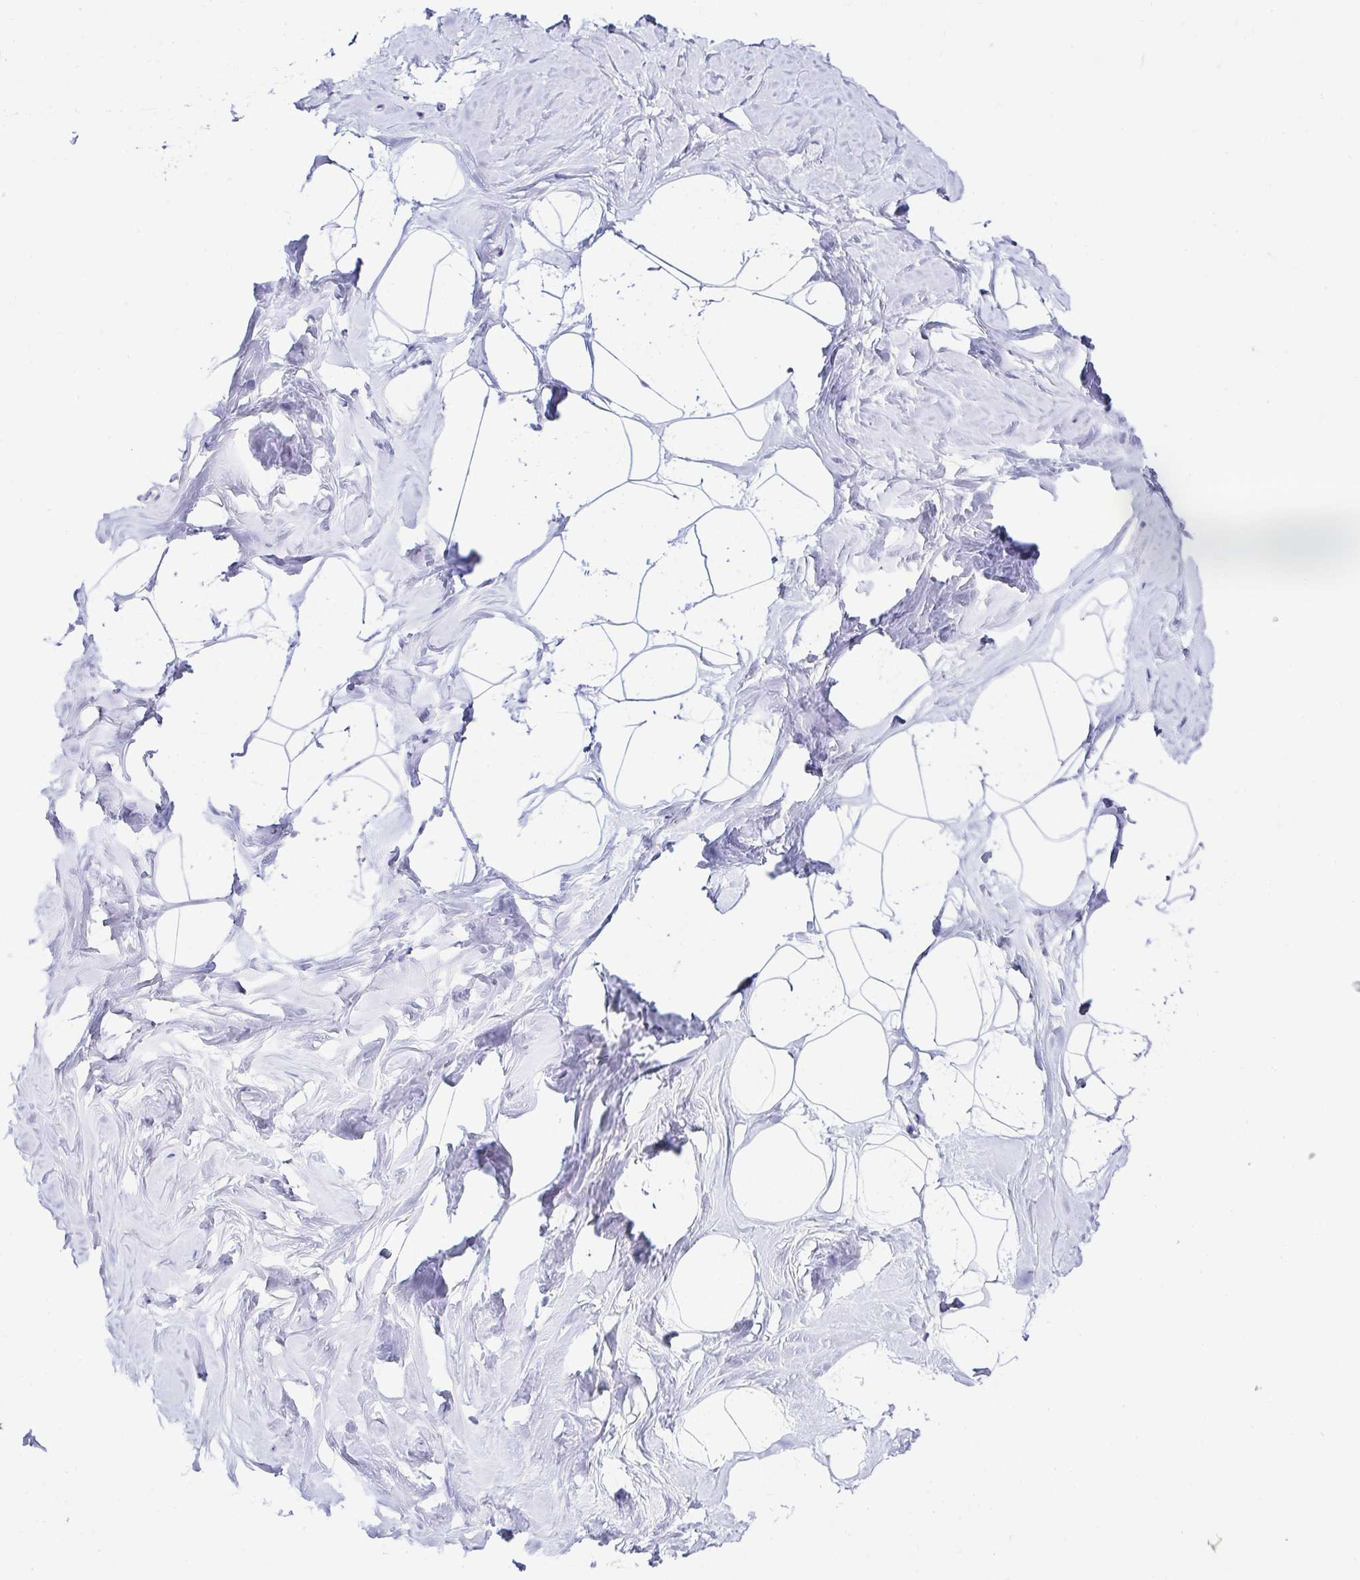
{"staining": {"intensity": "negative", "quantity": "none", "location": "none"}, "tissue": "breast", "cell_type": "Adipocytes", "image_type": "normal", "snomed": [{"axis": "morphology", "description": "Normal tissue, NOS"}, {"axis": "topography", "description": "Breast"}], "caption": "IHC image of normal human breast stained for a protein (brown), which displays no staining in adipocytes.", "gene": "SERPINB3", "patient": {"sex": "female", "age": 32}}